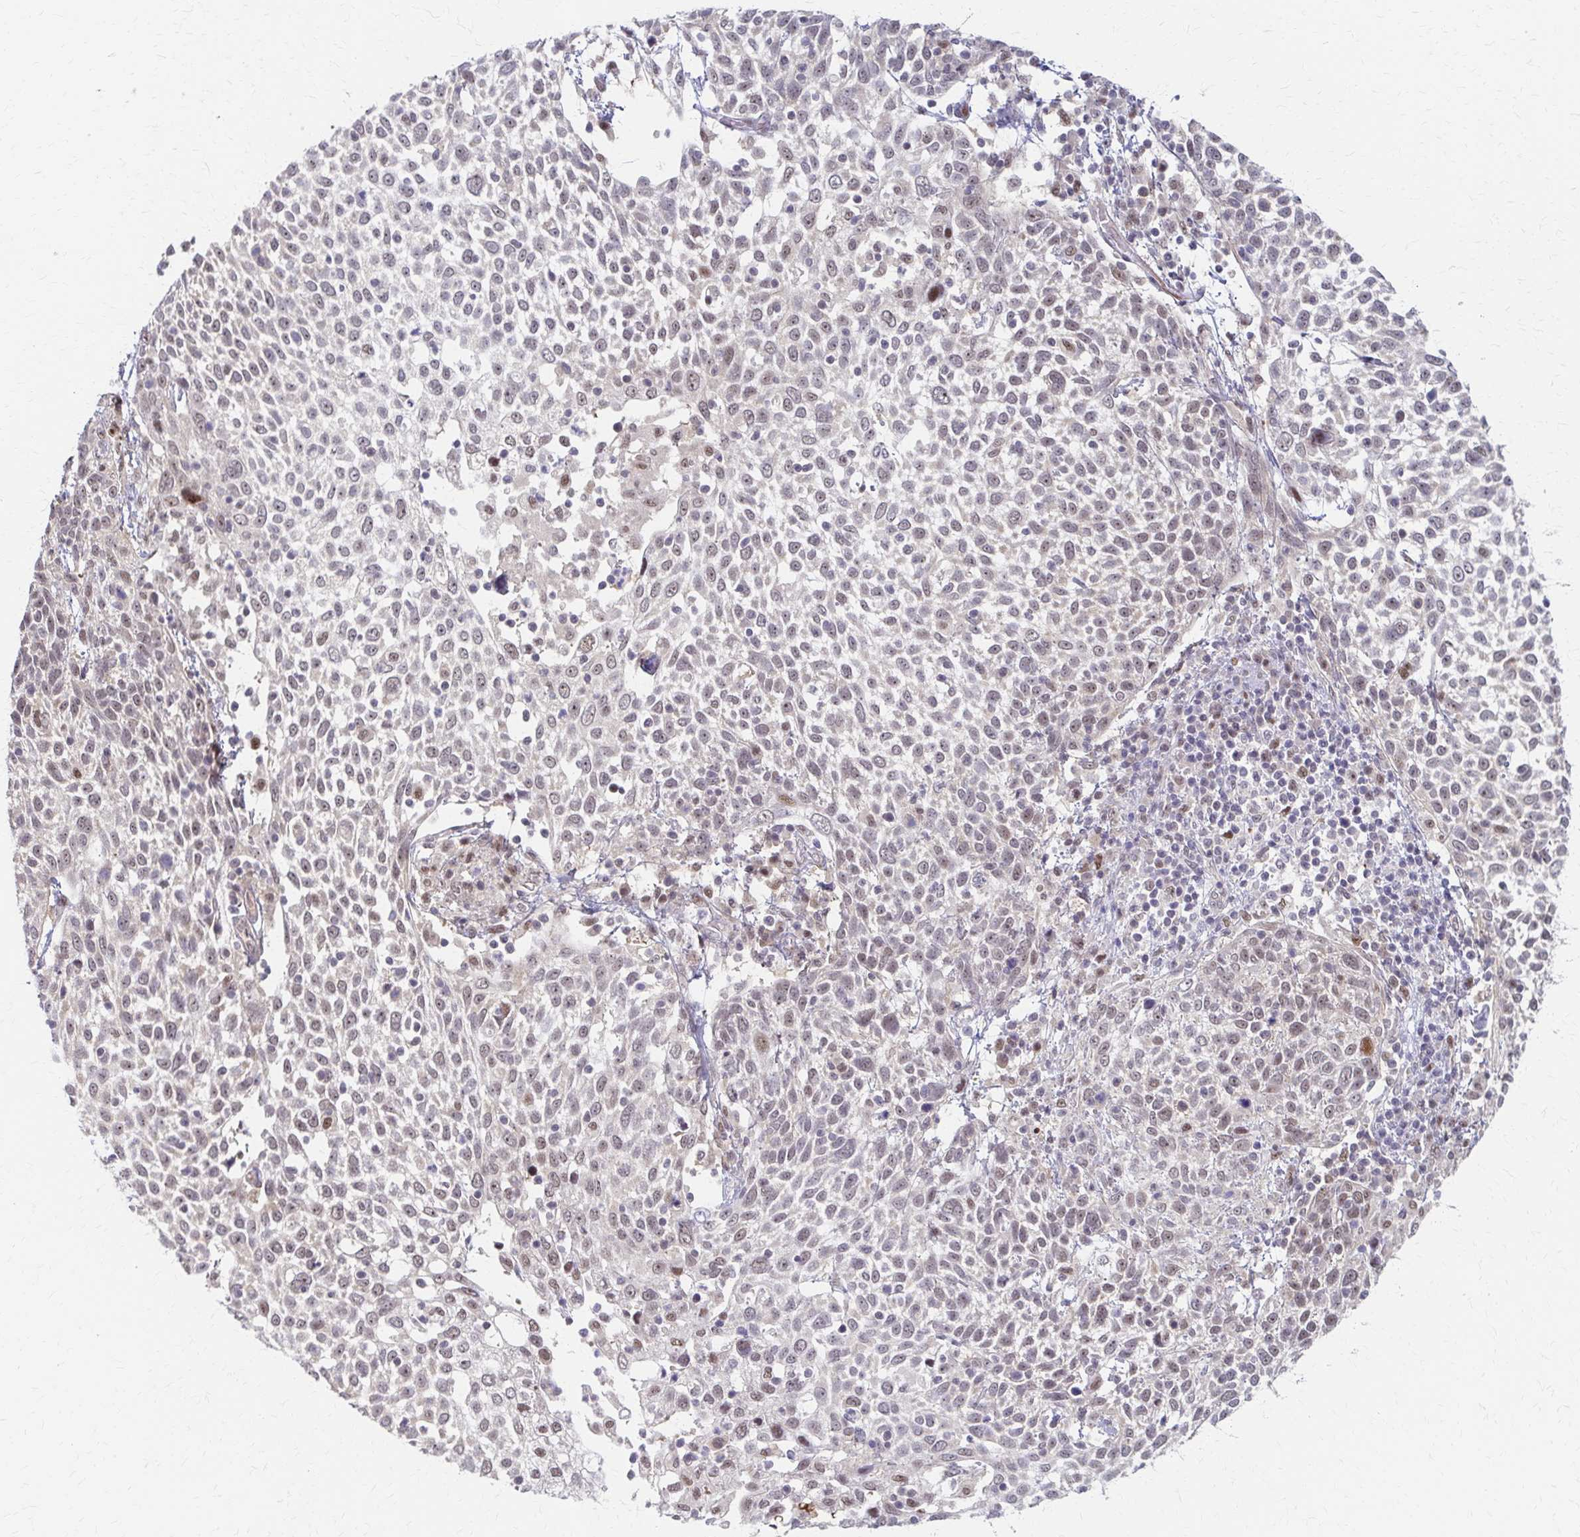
{"staining": {"intensity": "weak", "quantity": "25%-75%", "location": "nuclear"}, "tissue": "cervical cancer", "cell_type": "Tumor cells", "image_type": "cancer", "snomed": [{"axis": "morphology", "description": "Squamous cell carcinoma, NOS"}, {"axis": "topography", "description": "Cervix"}], "caption": "A brown stain labels weak nuclear expression of a protein in human squamous cell carcinoma (cervical) tumor cells.", "gene": "PSMD7", "patient": {"sex": "female", "age": 61}}